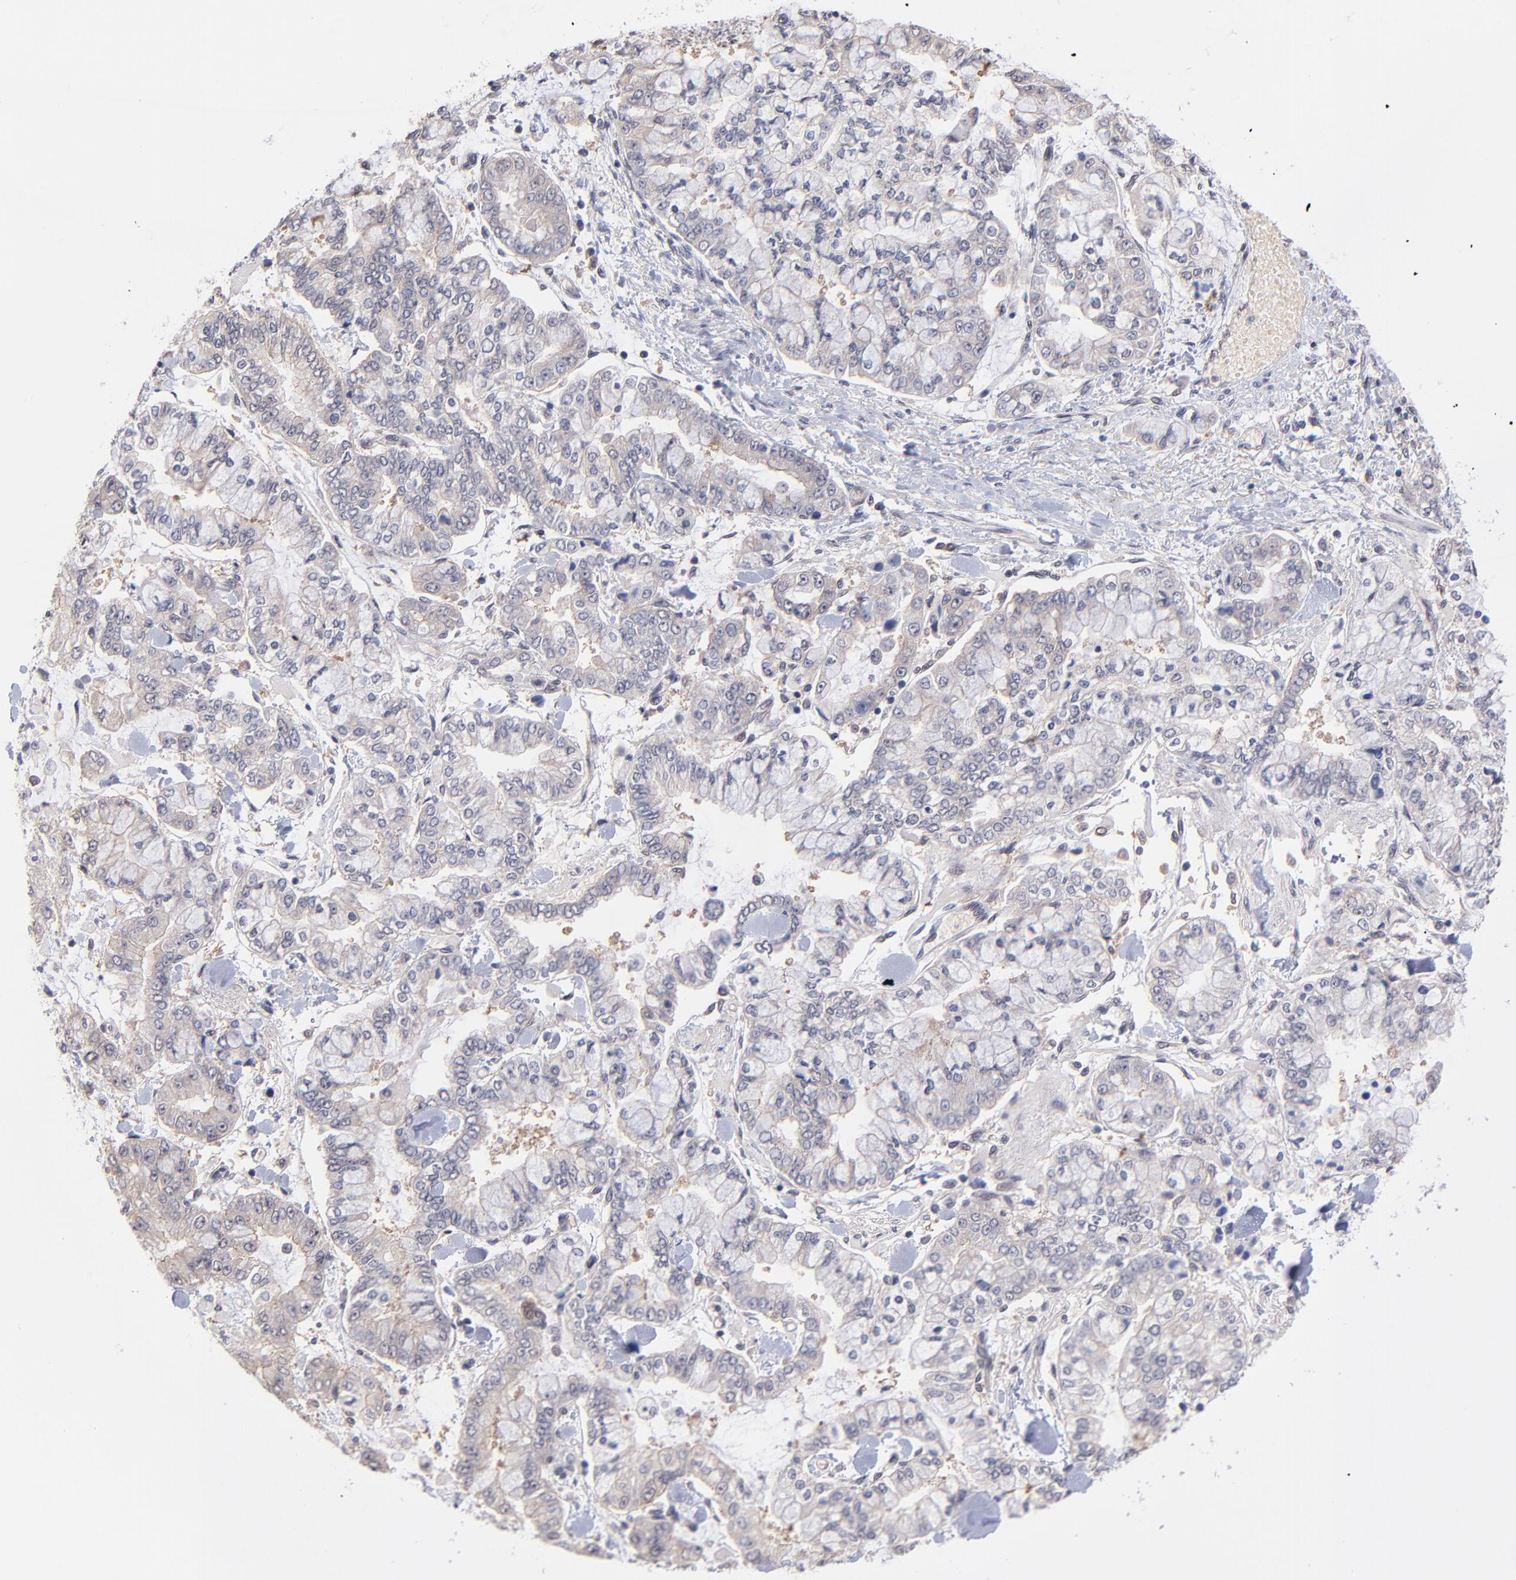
{"staining": {"intensity": "negative", "quantity": "none", "location": "none"}, "tissue": "stomach cancer", "cell_type": "Tumor cells", "image_type": "cancer", "snomed": [{"axis": "morphology", "description": "Normal tissue, NOS"}, {"axis": "morphology", "description": "Adenocarcinoma, NOS"}, {"axis": "topography", "description": "Stomach, upper"}, {"axis": "topography", "description": "Stomach"}], "caption": "Immunohistochemical staining of human stomach cancer shows no significant expression in tumor cells.", "gene": "UBE2E3", "patient": {"sex": "male", "age": 76}}